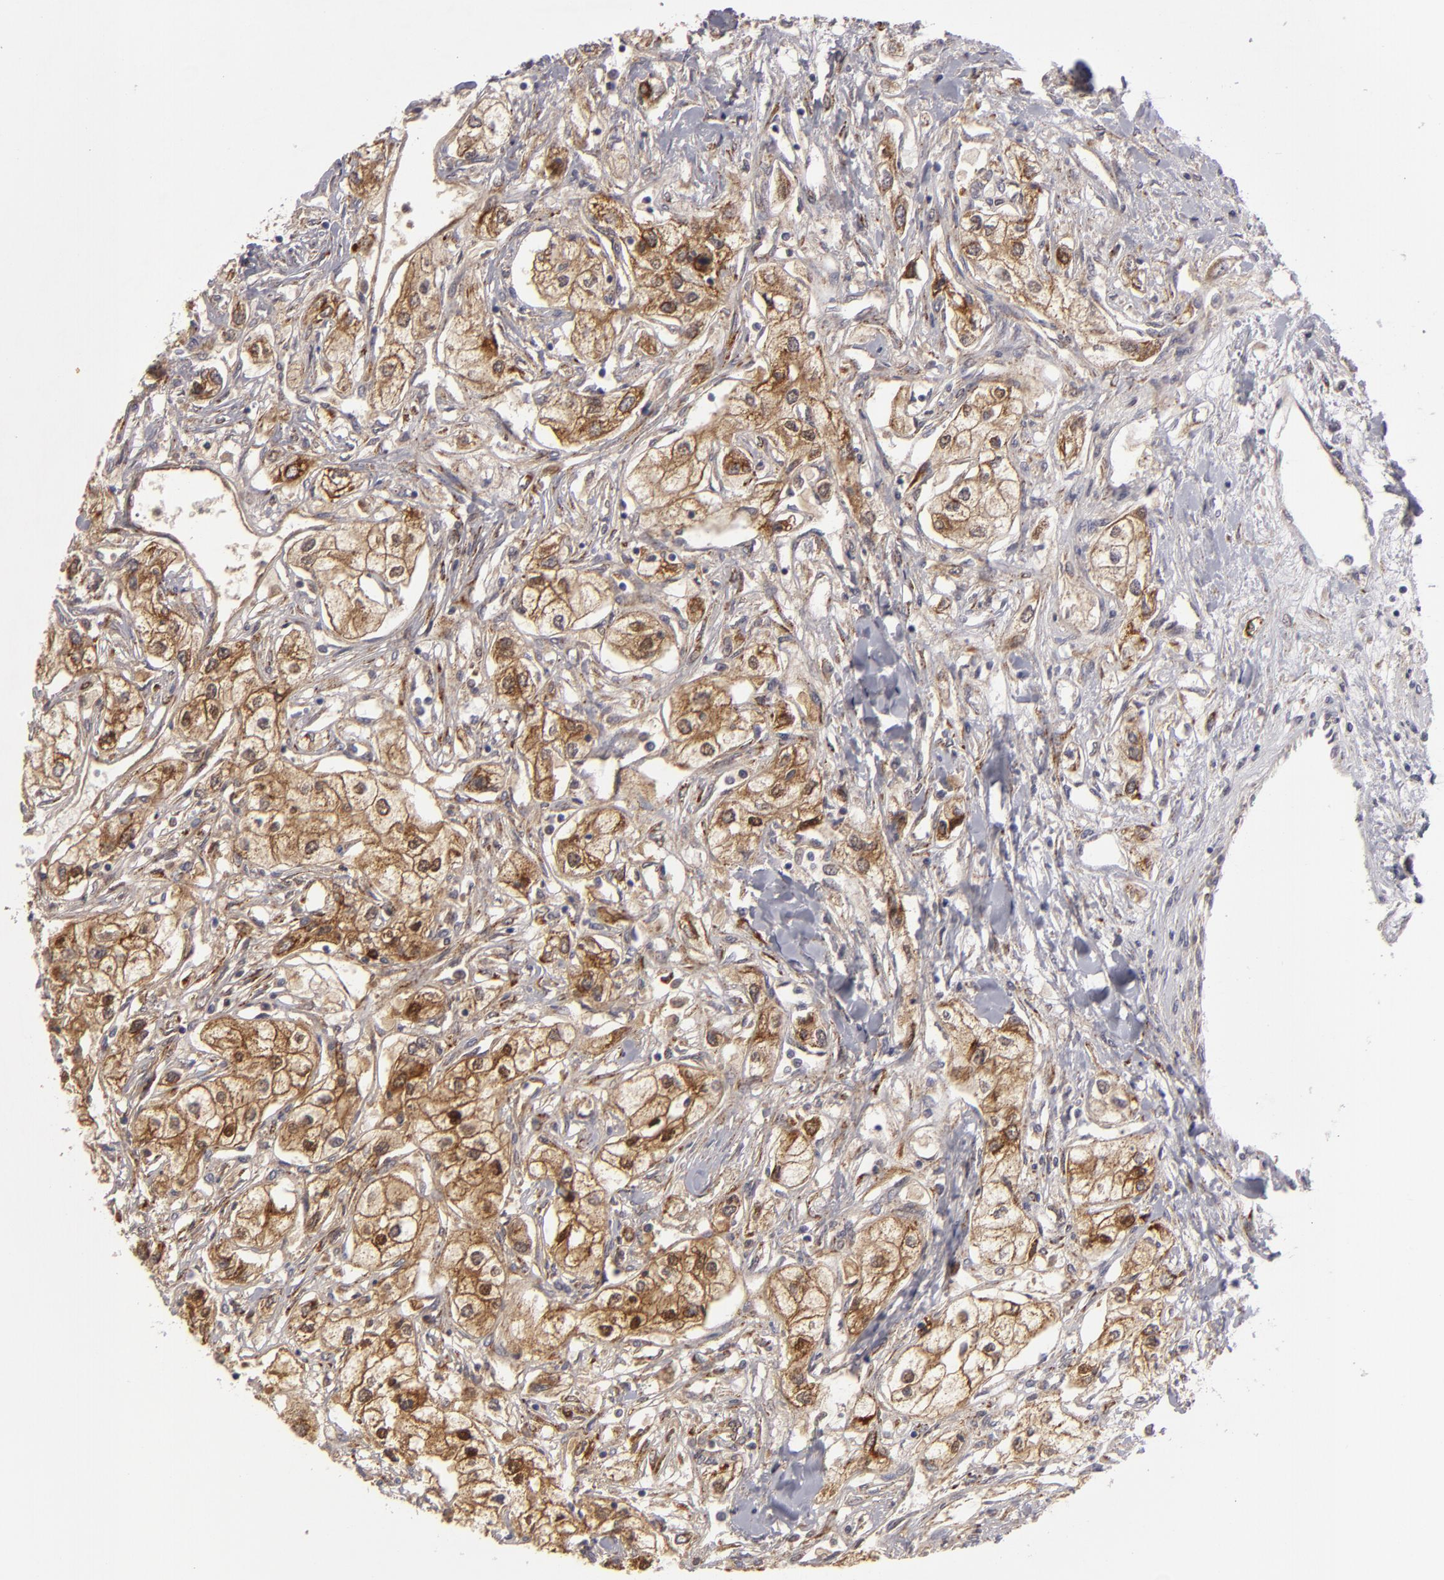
{"staining": {"intensity": "moderate", "quantity": "<25%", "location": "cytoplasmic/membranous"}, "tissue": "renal cancer", "cell_type": "Tumor cells", "image_type": "cancer", "snomed": [{"axis": "morphology", "description": "Adenocarcinoma, NOS"}, {"axis": "topography", "description": "Kidney"}], "caption": "Renal cancer was stained to show a protein in brown. There is low levels of moderate cytoplasmic/membranous positivity in approximately <25% of tumor cells. (IHC, brightfield microscopy, high magnification).", "gene": "ALCAM", "patient": {"sex": "male", "age": 57}}